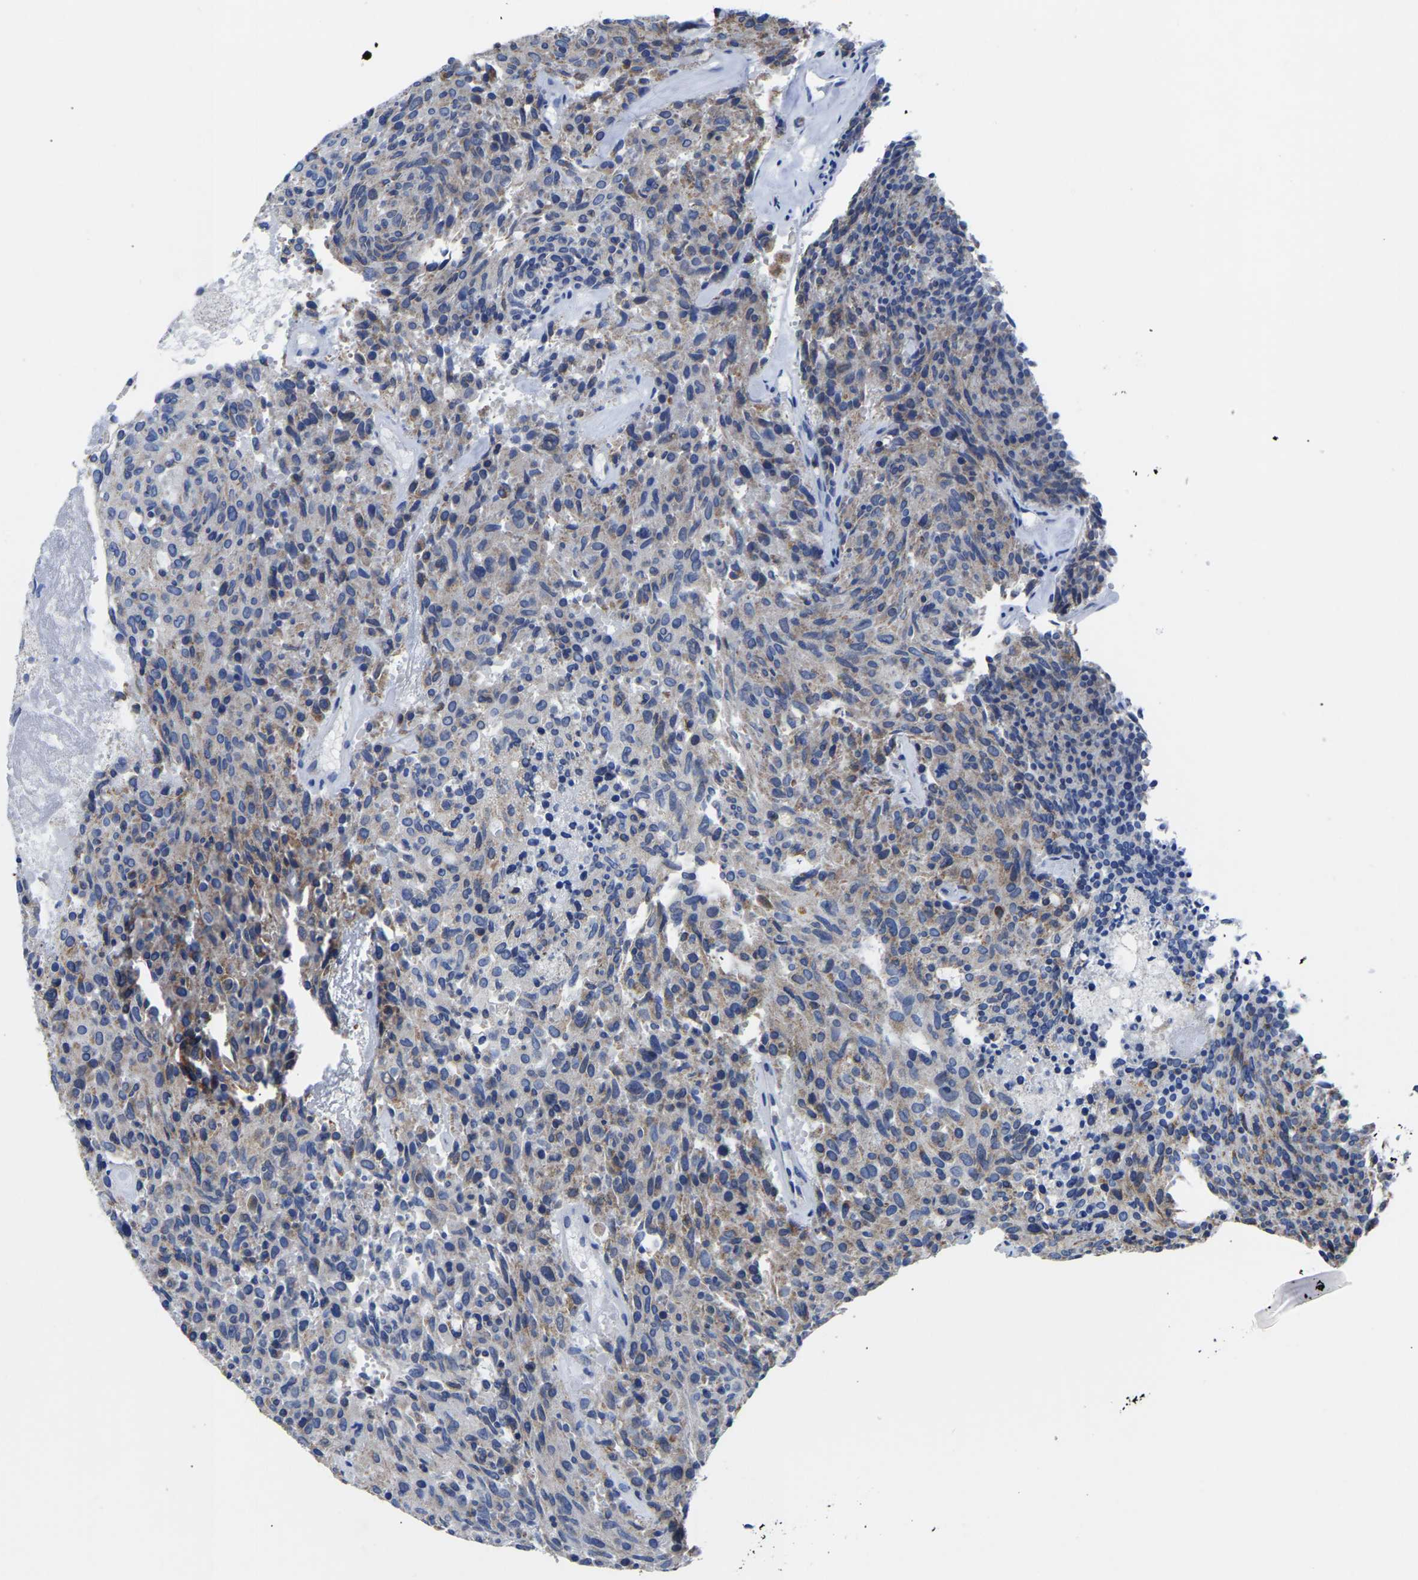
{"staining": {"intensity": "moderate", "quantity": "25%-75%", "location": "cytoplasmic/membranous"}, "tissue": "carcinoid", "cell_type": "Tumor cells", "image_type": "cancer", "snomed": [{"axis": "morphology", "description": "Carcinoid, malignant, NOS"}, {"axis": "topography", "description": "Pancreas"}], "caption": "There is medium levels of moderate cytoplasmic/membranous expression in tumor cells of carcinoid (malignant), as demonstrated by immunohistochemical staining (brown color).", "gene": "ETFA", "patient": {"sex": "female", "age": 54}}